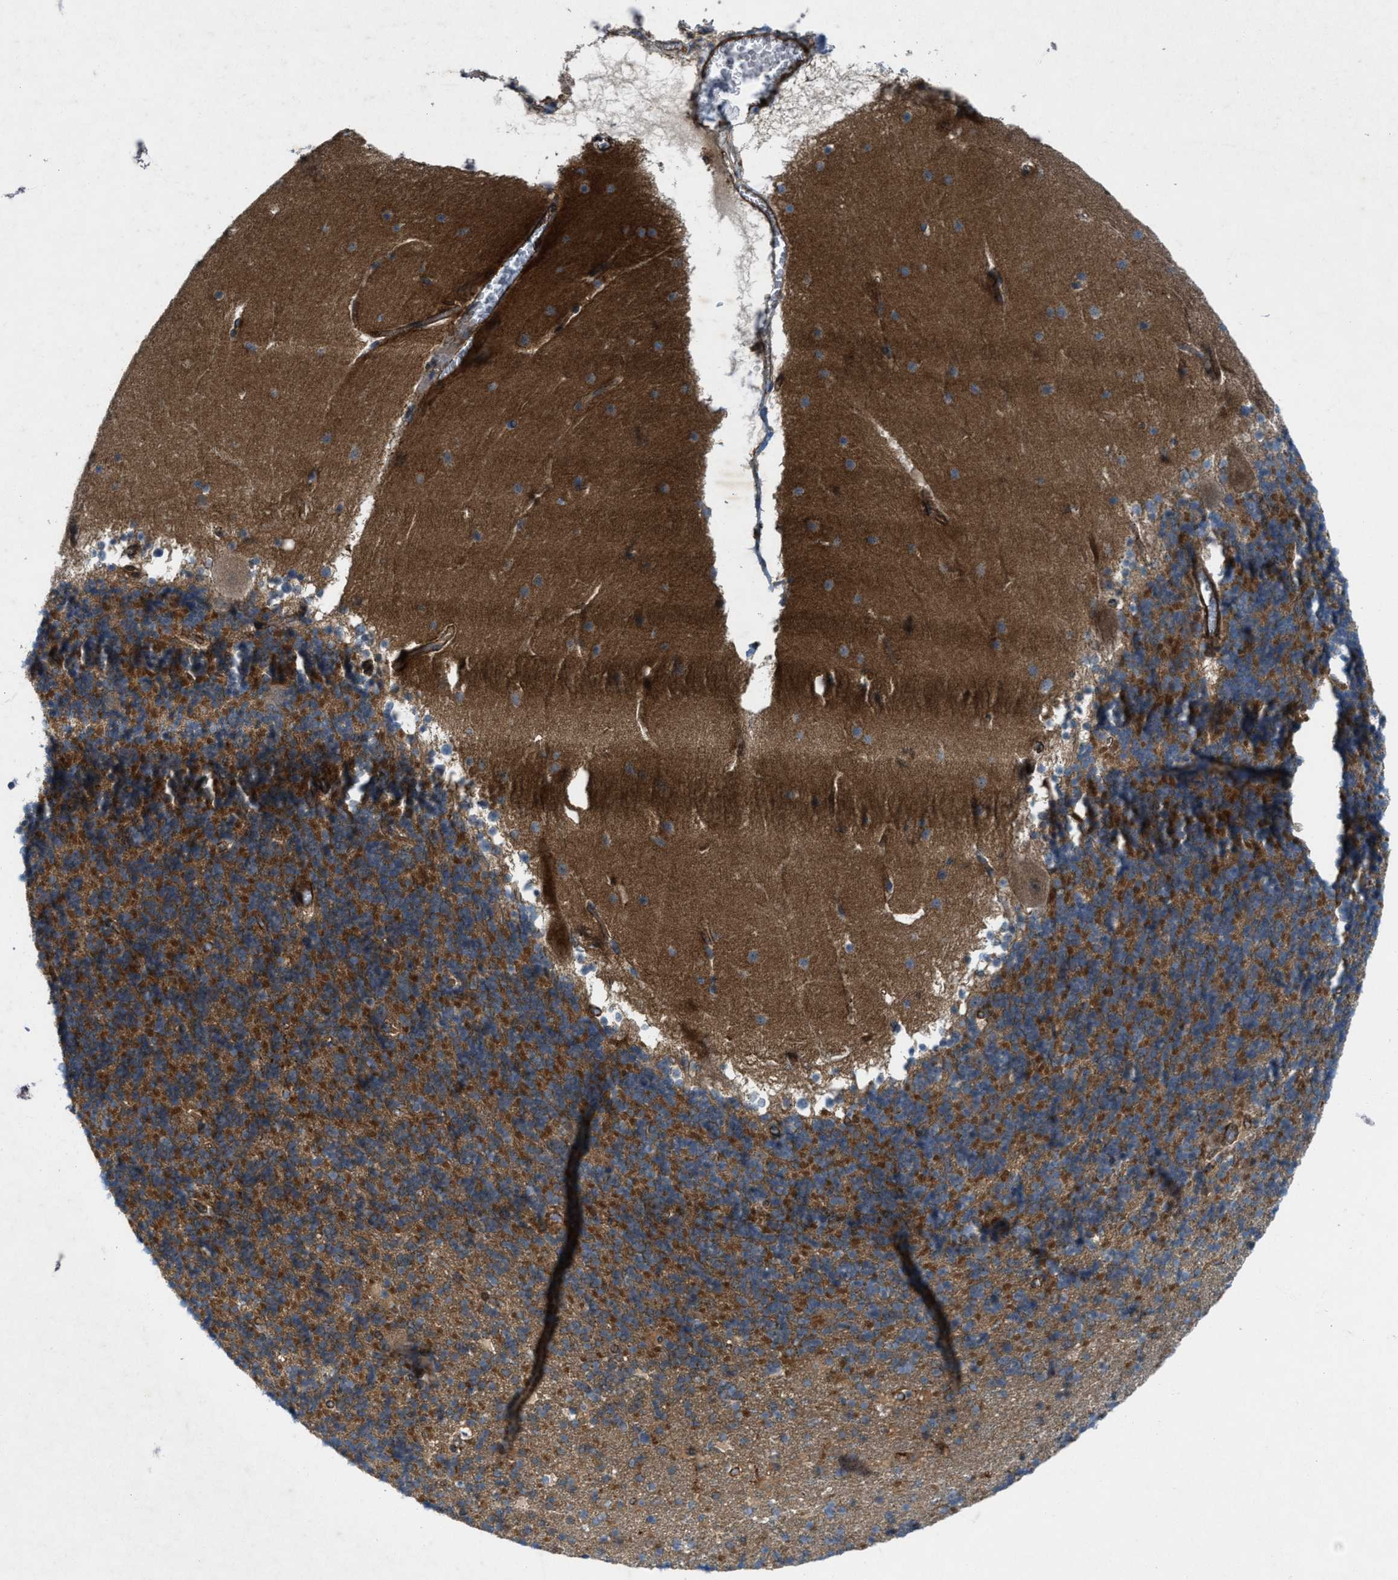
{"staining": {"intensity": "strong", "quantity": "25%-75%", "location": "cytoplasmic/membranous"}, "tissue": "cerebellum", "cell_type": "Cells in granular layer", "image_type": "normal", "snomed": [{"axis": "morphology", "description": "Normal tissue, NOS"}, {"axis": "topography", "description": "Cerebellum"}], "caption": "Cerebellum stained with DAB immunohistochemistry reveals high levels of strong cytoplasmic/membranous positivity in approximately 25%-75% of cells in granular layer.", "gene": "URGCP", "patient": {"sex": "male", "age": 45}}